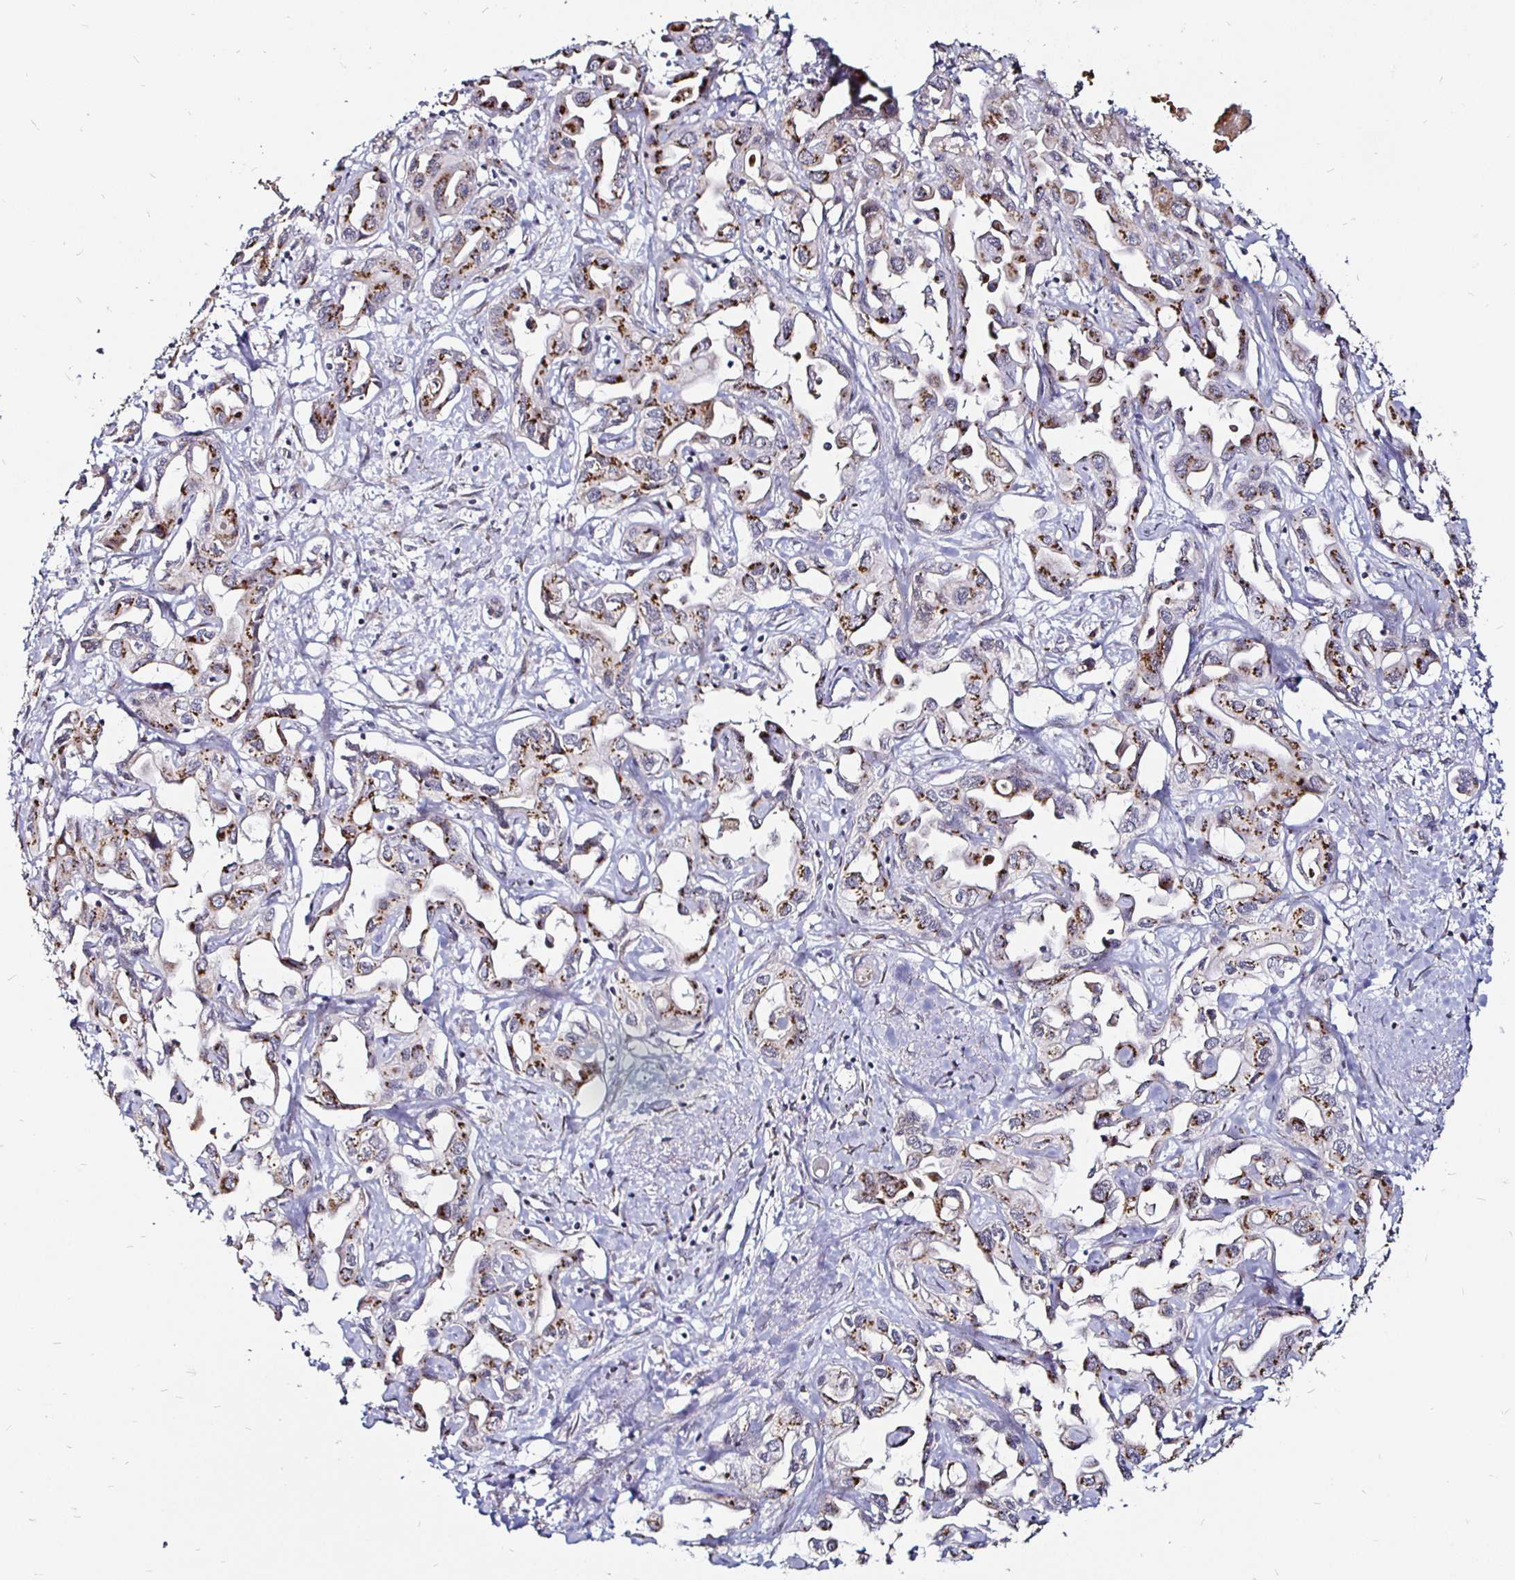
{"staining": {"intensity": "moderate", "quantity": "25%-75%", "location": "cytoplasmic/membranous"}, "tissue": "liver cancer", "cell_type": "Tumor cells", "image_type": "cancer", "snomed": [{"axis": "morphology", "description": "Cholangiocarcinoma"}, {"axis": "topography", "description": "Liver"}], "caption": "Immunohistochemical staining of human liver cancer reveals medium levels of moderate cytoplasmic/membranous positivity in about 25%-75% of tumor cells. (DAB IHC with brightfield microscopy, high magnification).", "gene": "ATG3", "patient": {"sex": "female", "age": 64}}